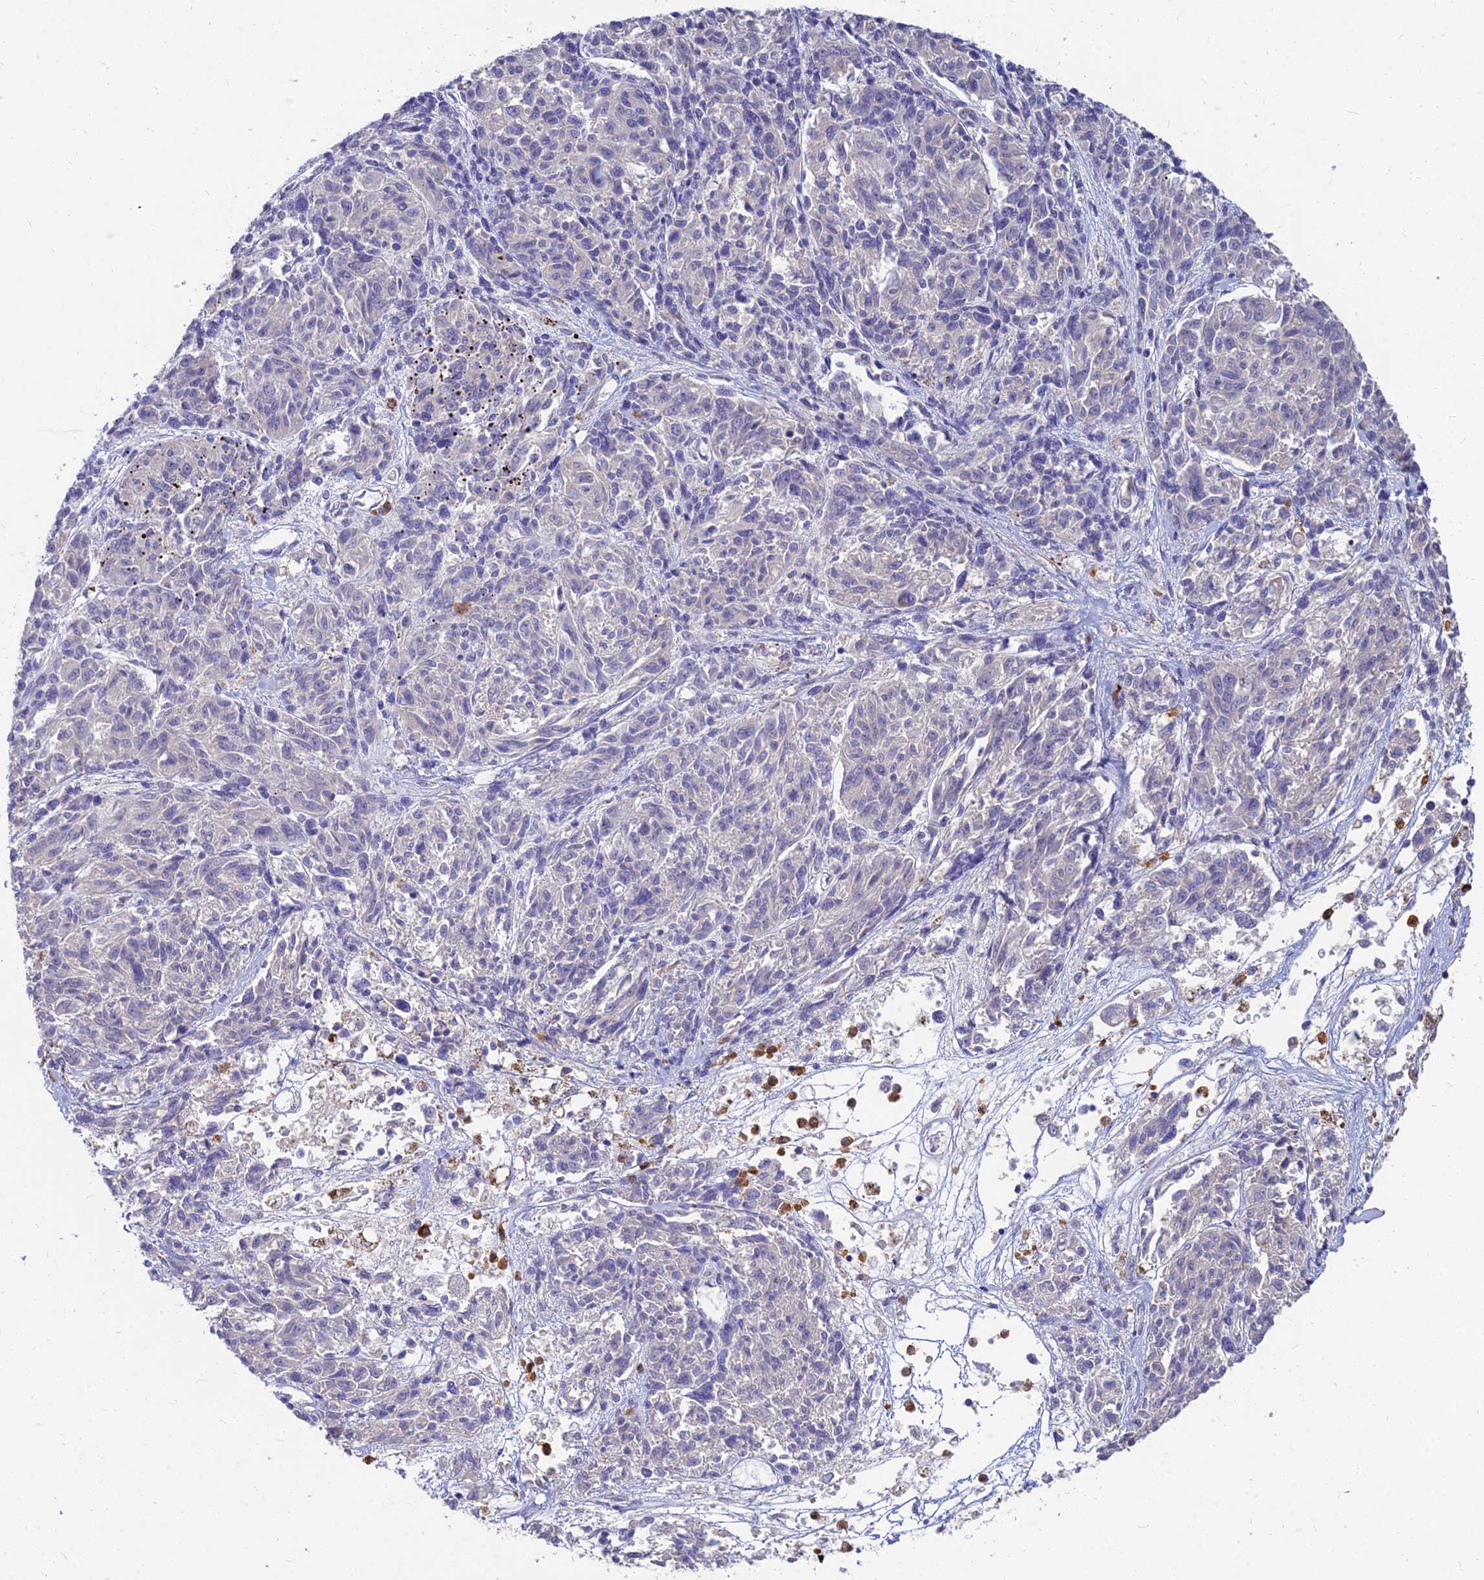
{"staining": {"intensity": "negative", "quantity": "none", "location": "none"}, "tissue": "melanoma", "cell_type": "Tumor cells", "image_type": "cancer", "snomed": [{"axis": "morphology", "description": "Malignant melanoma, NOS"}, {"axis": "topography", "description": "Skin"}], "caption": "An IHC histopathology image of malignant melanoma is shown. There is no staining in tumor cells of malignant melanoma. (Brightfield microscopy of DAB immunohistochemistry (IHC) at high magnification).", "gene": "GOLGA6D", "patient": {"sex": "male", "age": 53}}